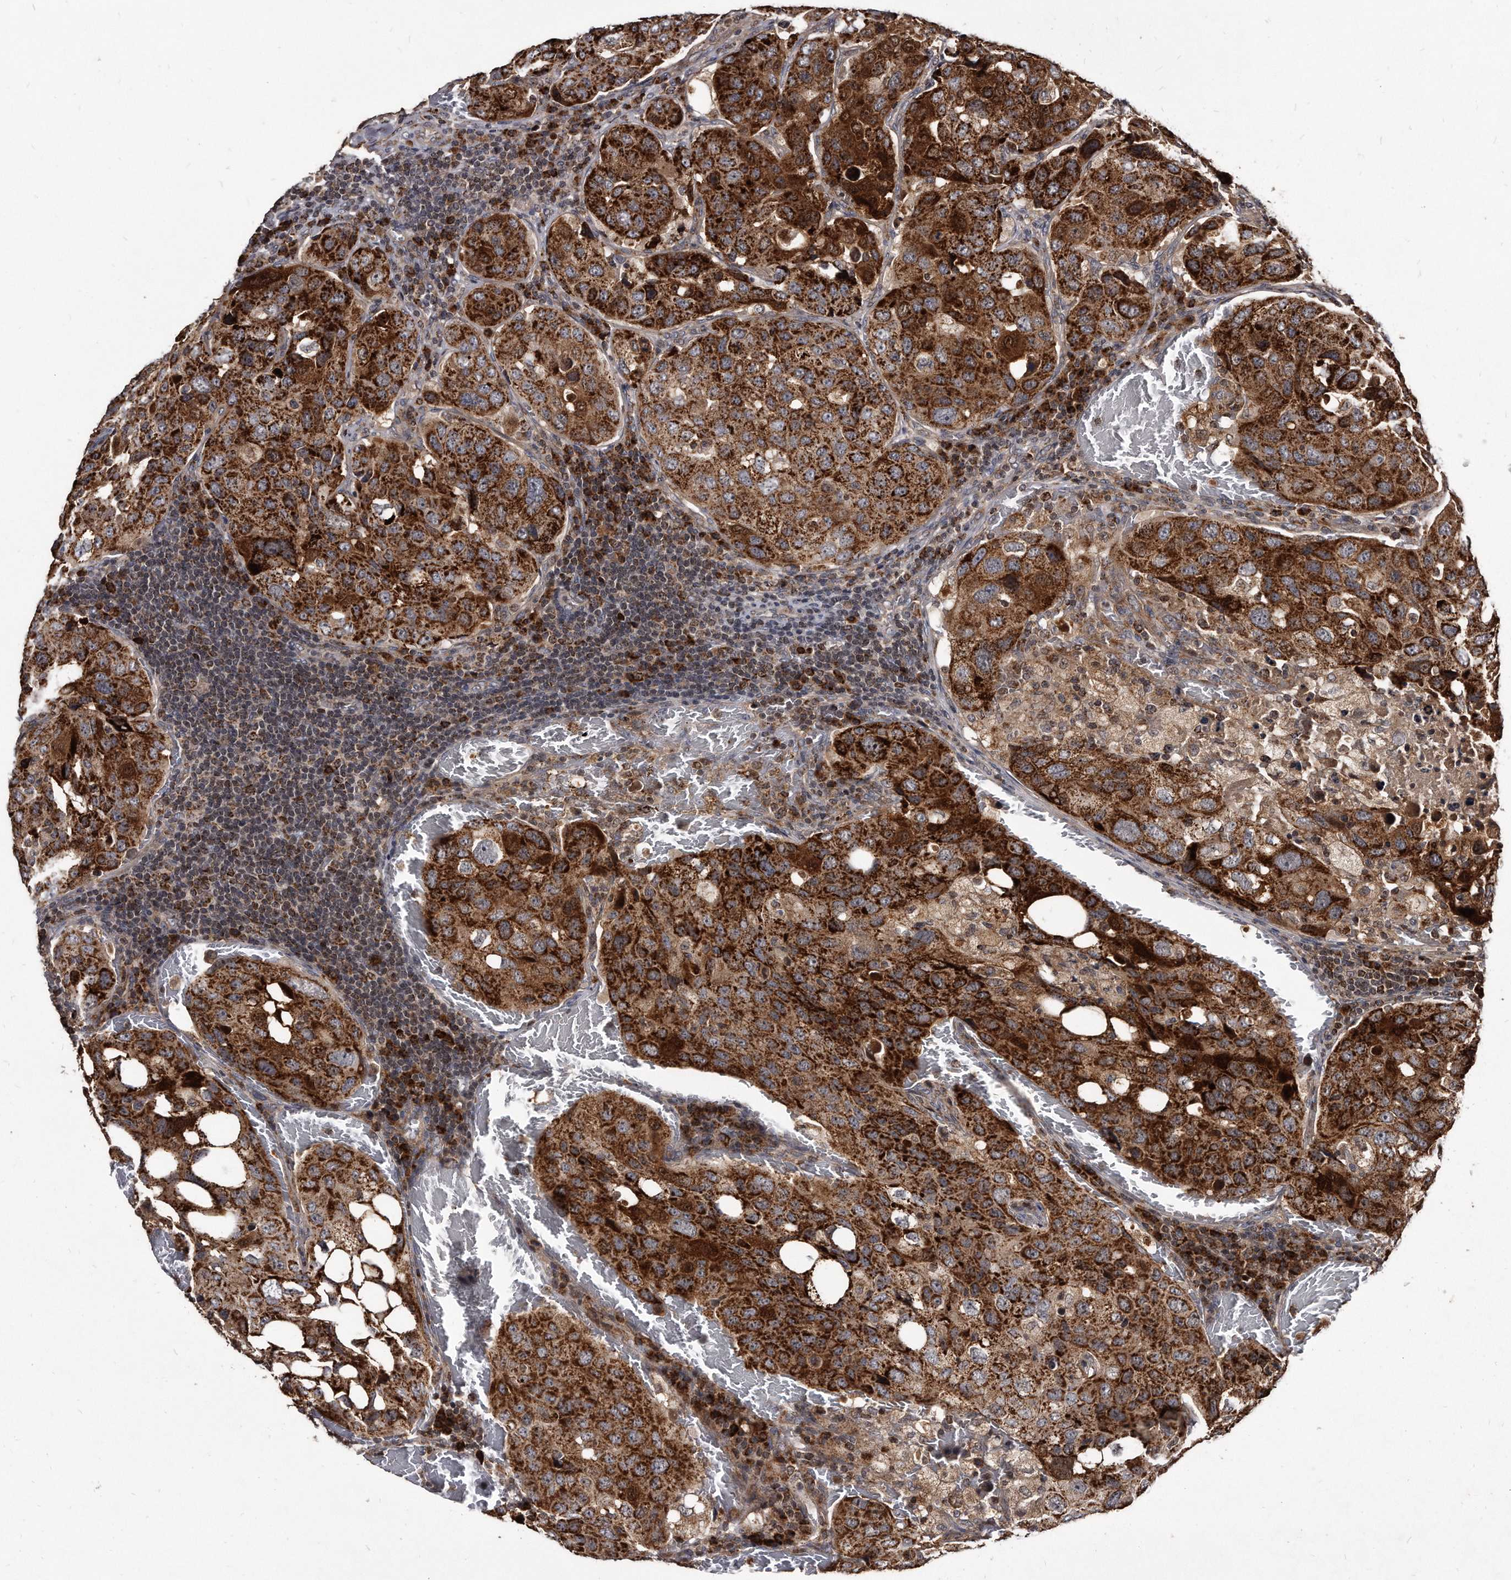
{"staining": {"intensity": "strong", "quantity": ">75%", "location": "cytoplasmic/membranous"}, "tissue": "urothelial cancer", "cell_type": "Tumor cells", "image_type": "cancer", "snomed": [{"axis": "morphology", "description": "Urothelial carcinoma, High grade"}, {"axis": "topography", "description": "Lymph node"}, {"axis": "topography", "description": "Urinary bladder"}], "caption": "Protein staining by IHC demonstrates strong cytoplasmic/membranous expression in about >75% of tumor cells in urothelial carcinoma (high-grade).", "gene": "FAM136A", "patient": {"sex": "male", "age": 51}}